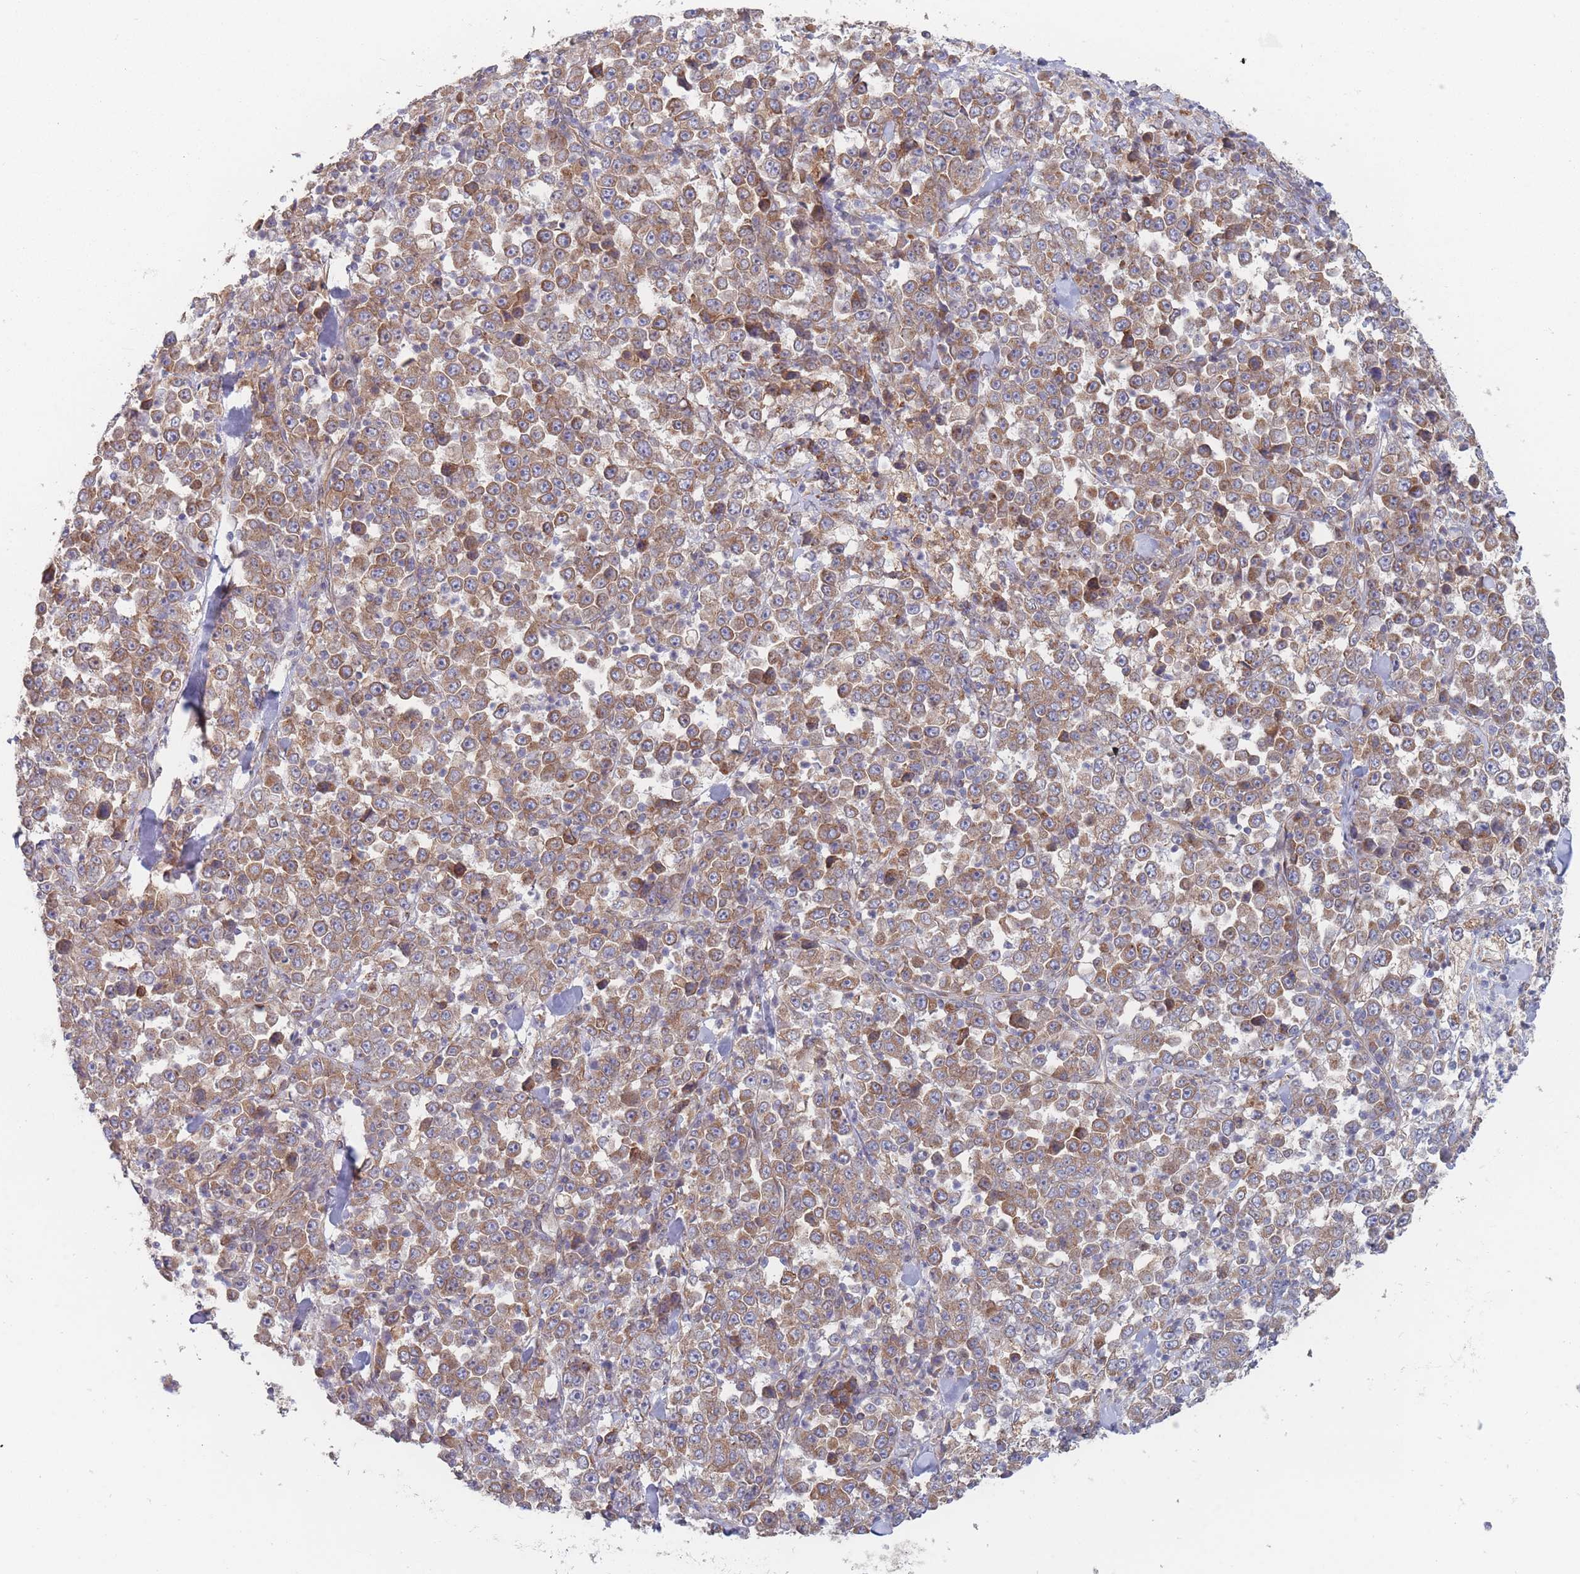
{"staining": {"intensity": "moderate", "quantity": ">75%", "location": "cytoplasmic/membranous"}, "tissue": "stomach cancer", "cell_type": "Tumor cells", "image_type": "cancer", "snomed": [{"axis": "morphology", "description": "Normal tissue, NOS"}, {"axis": "morphology", "description": "Adenocarcinoma, NOS"}, {"axis": "topography", "description": "Stomach, upper"}, {"axis": "topography", "description": "Stomach"}], "caption": "Brown immunohistochemical staining in stomach cancer (adenocarcinoma) demonstrates moderate cytoplasmic/membranous expression in about >75% of tumor cells.", "gene": "KDSR", "patient": {"sex": "male", "age": 59}}